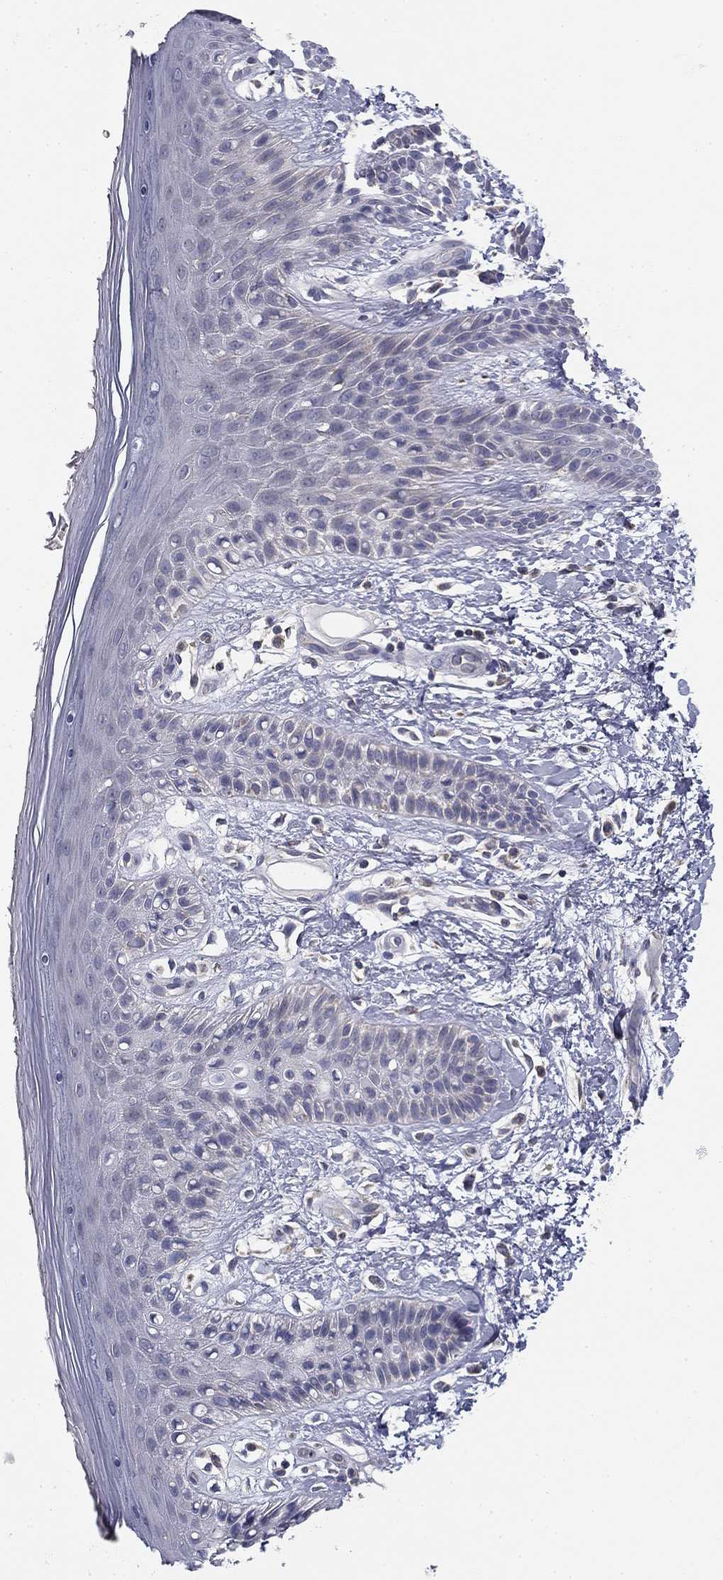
{"staining": {"intensity": "negative", "quantity": "none", "location": "none"}, "tissue": "skin", "cell_type": "Epidermal cells", "image_type": "normal", "snomed": [{"axis": "morphology", "description": "Normal tissue, NOS"}, {"axis": "topography", "description": "Anal"}], "caption": "A micrograph of skin stained for a protein demonstrates no brown staining in epidermal cells.", "gene": "SLC2A9", "patient": {"sex": "male", "age": 36}}